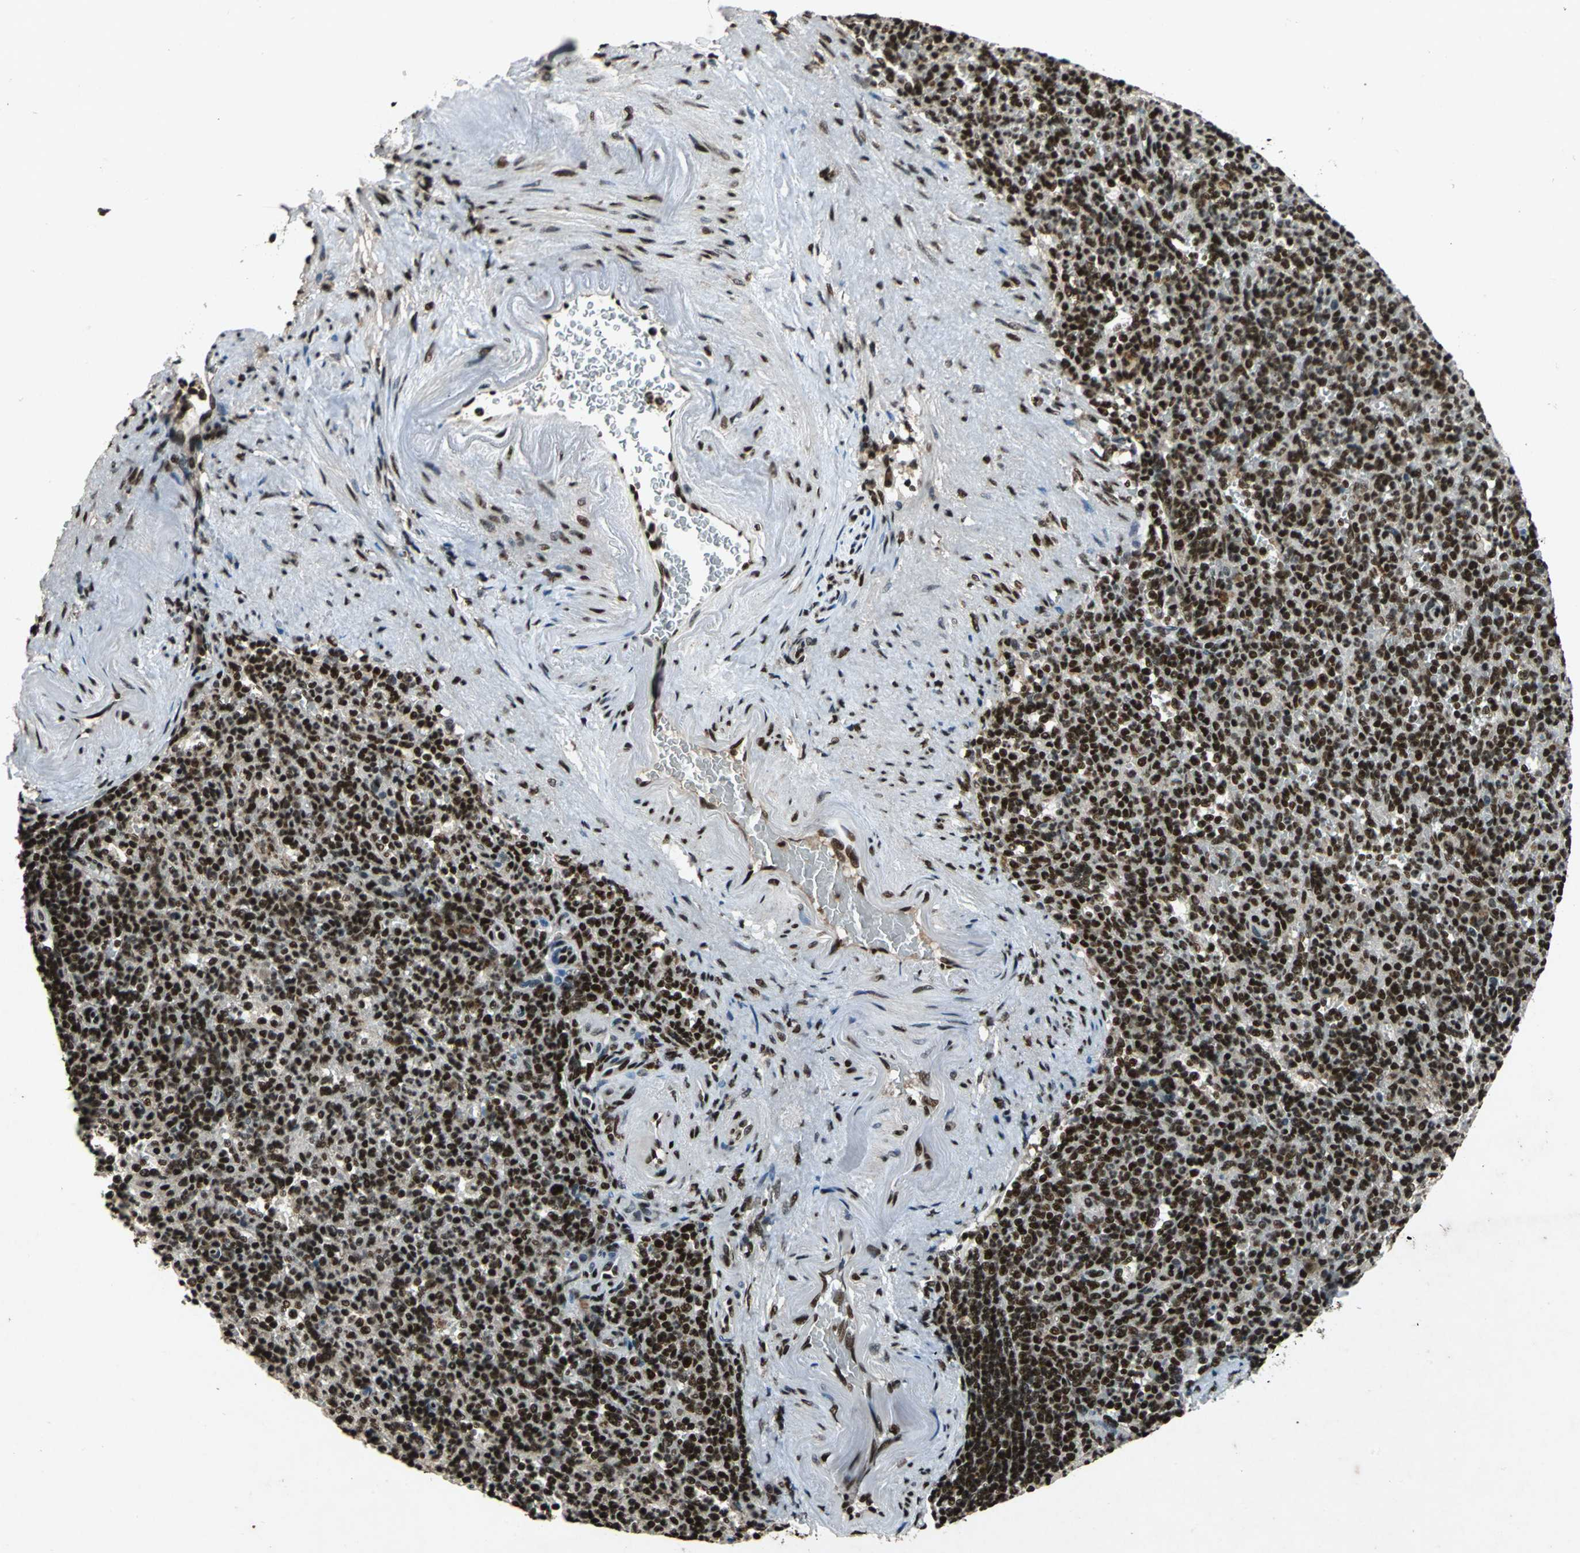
{"staining": {"intensity": "strong", "quantity": ">75%", "location": "nuclear"}, "tissue": "spleen", "cell_type": "Cells in red pulp", "image_type": "normal", "snomed": [{"axis": "morphology", "description": "Normal tissue, NOS"}, {"axis": "topography", "description": "Spleen"}], "caption": "Protein expression by immunohistochemistry (IHC) shows strong nuclear expression in about >75% of cells in red pulp in benign spleen.", "gene": "MTA2", "patient": {"sex": "female", "age": 74}}